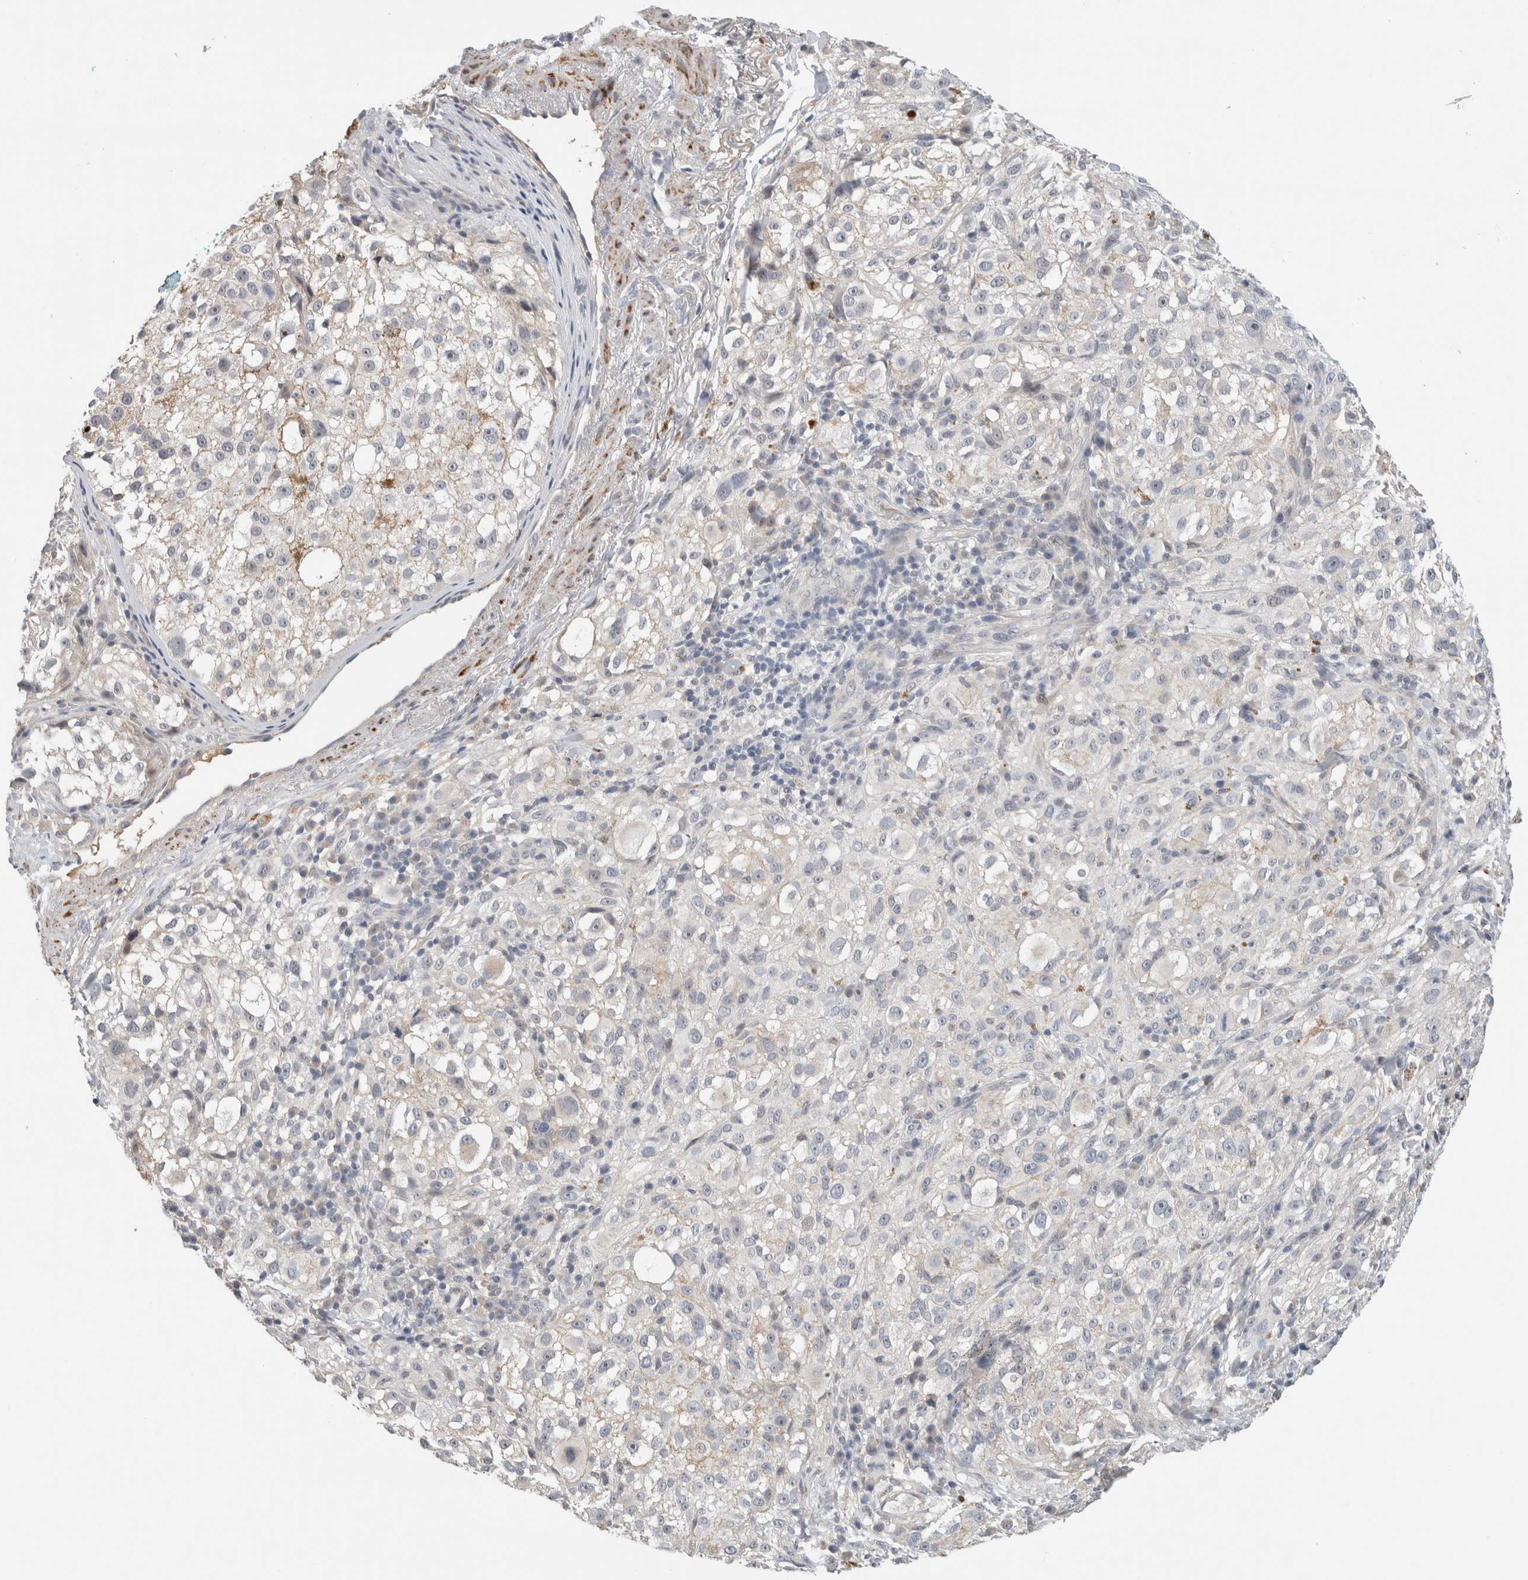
{"staining": {"intensity": "negative", "quantity": "none", "location": "none"}, "tissue": "melanoma", "cell_type": "Tumor cells", "image_type": "cancer", "snomed": [{"axis": "morphology", "description": "Necrosis, NOS"}, {"axis": "morphology", "description": "Malignant melanoma, NOS"}, {"axis": "topography", "description": "Skin"}], "caption": "Tumor cells show no significant positivity in melanoma. (Brightfield microscopy of DAB (3,3'-diaminobenzidine) IHC at high magnification).", "gene": "HCN3", "patient": {"sex": "female", "age": 87}}